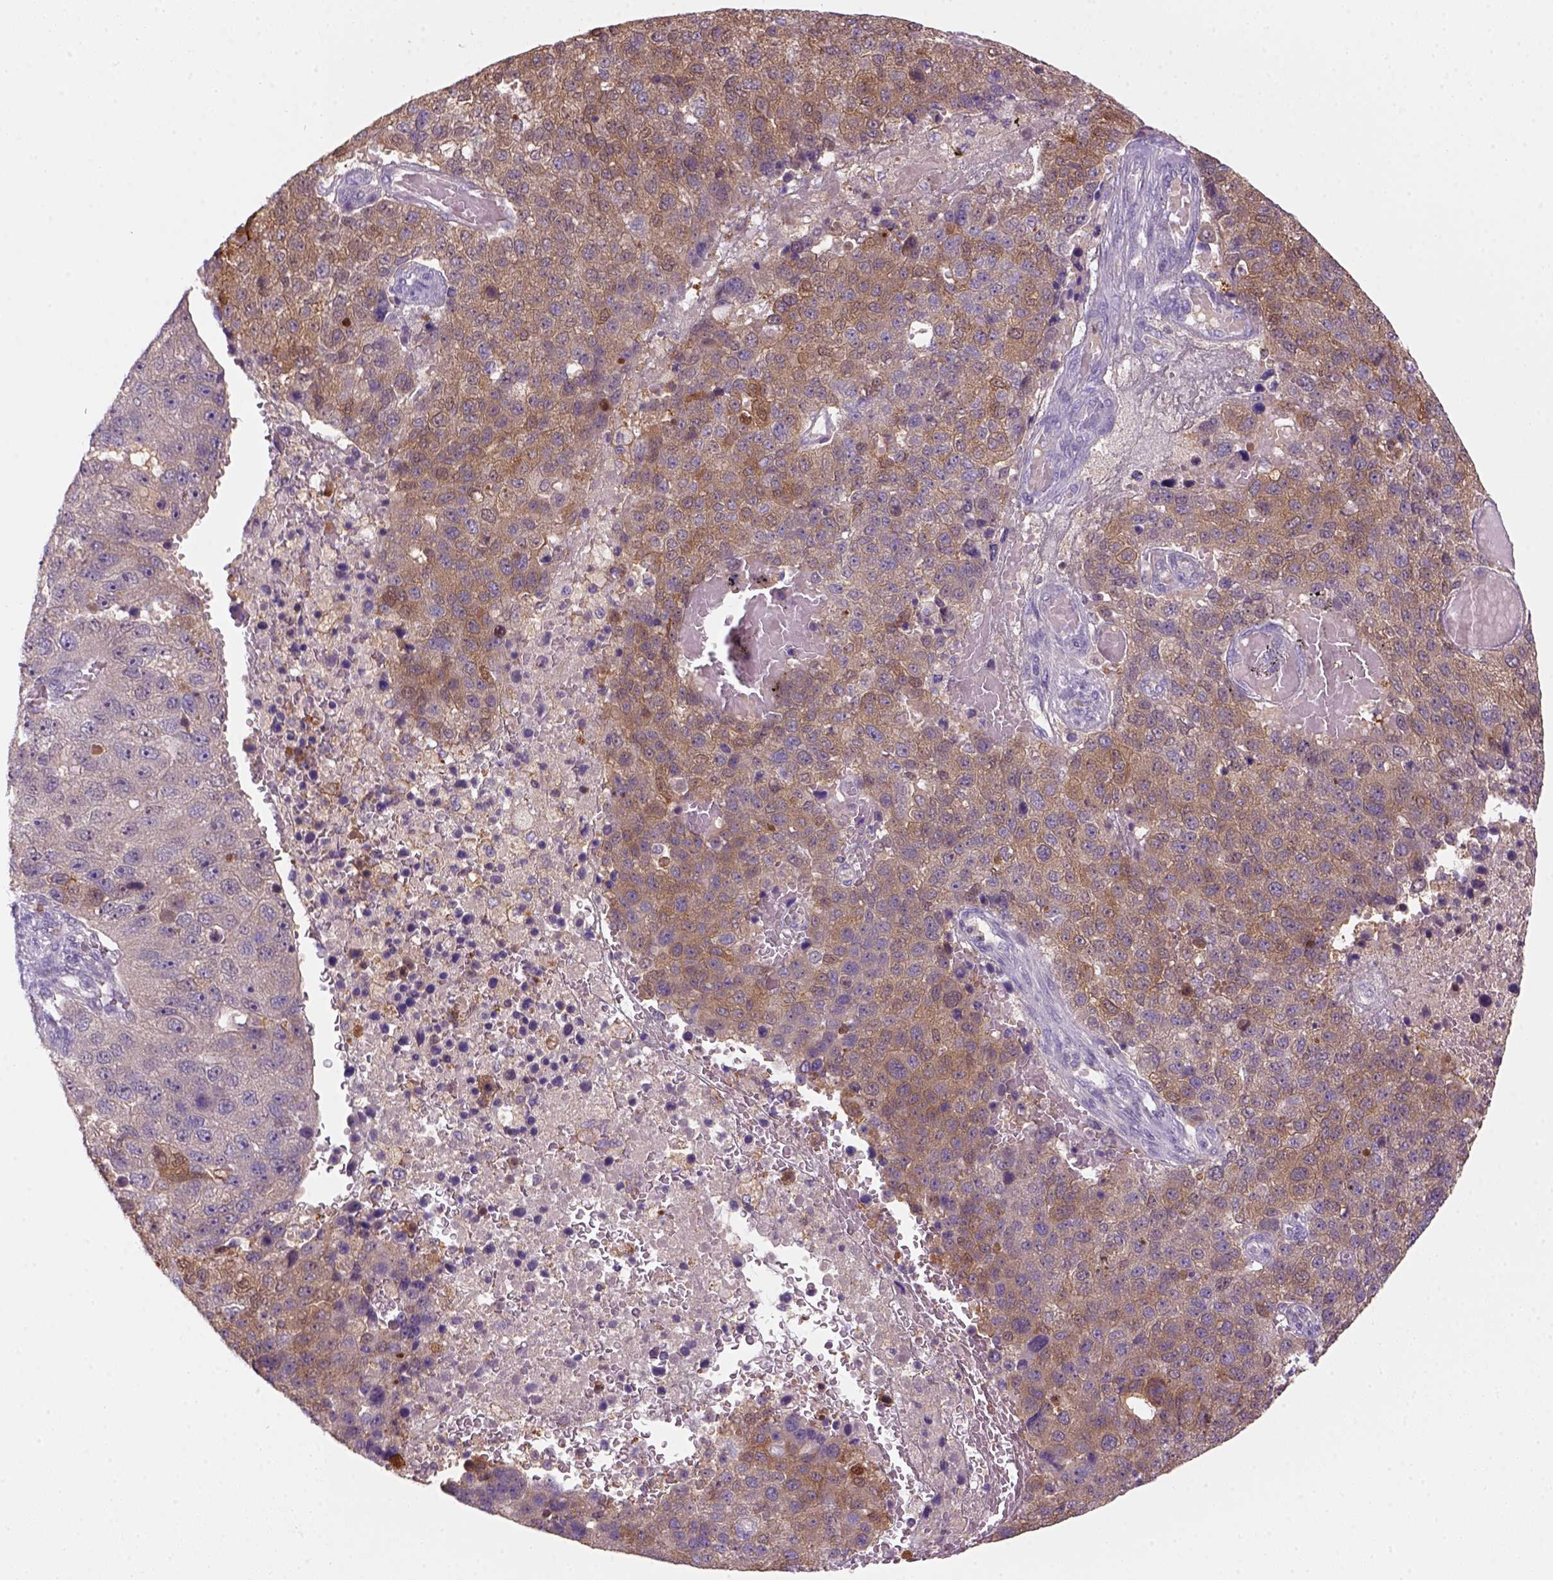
{"staining": {"intensity": "moderate", "quantity": ">75%", "location": "cytoplasmic/membranous"}, "tissue": "pancreatic cancer", "cell_type": "Tumor cells", "image_type": "cancer", "snomed": [{"axis": "morphology", "description": "Adenocarcinoma, NOS"}, {"axis": "topography", "description": "Pancreas"}], "caption": "Immunohistochemistry staining of pancreatic cancer (adenocarcinoma), which demonstrates medium levels of moderate cytoplasmic/membranous positivity in about >75% of tumor cells indicating moderate cytoplasmic/membranous protein expression. The staining was performed using DAB (3,3'-diaminobenzidine) (brown) for protein detection and nuclei were counterstained in hematoxylin (blue).", "gene": "GOT1", "patient": {"sex": "female", "age": 61}}